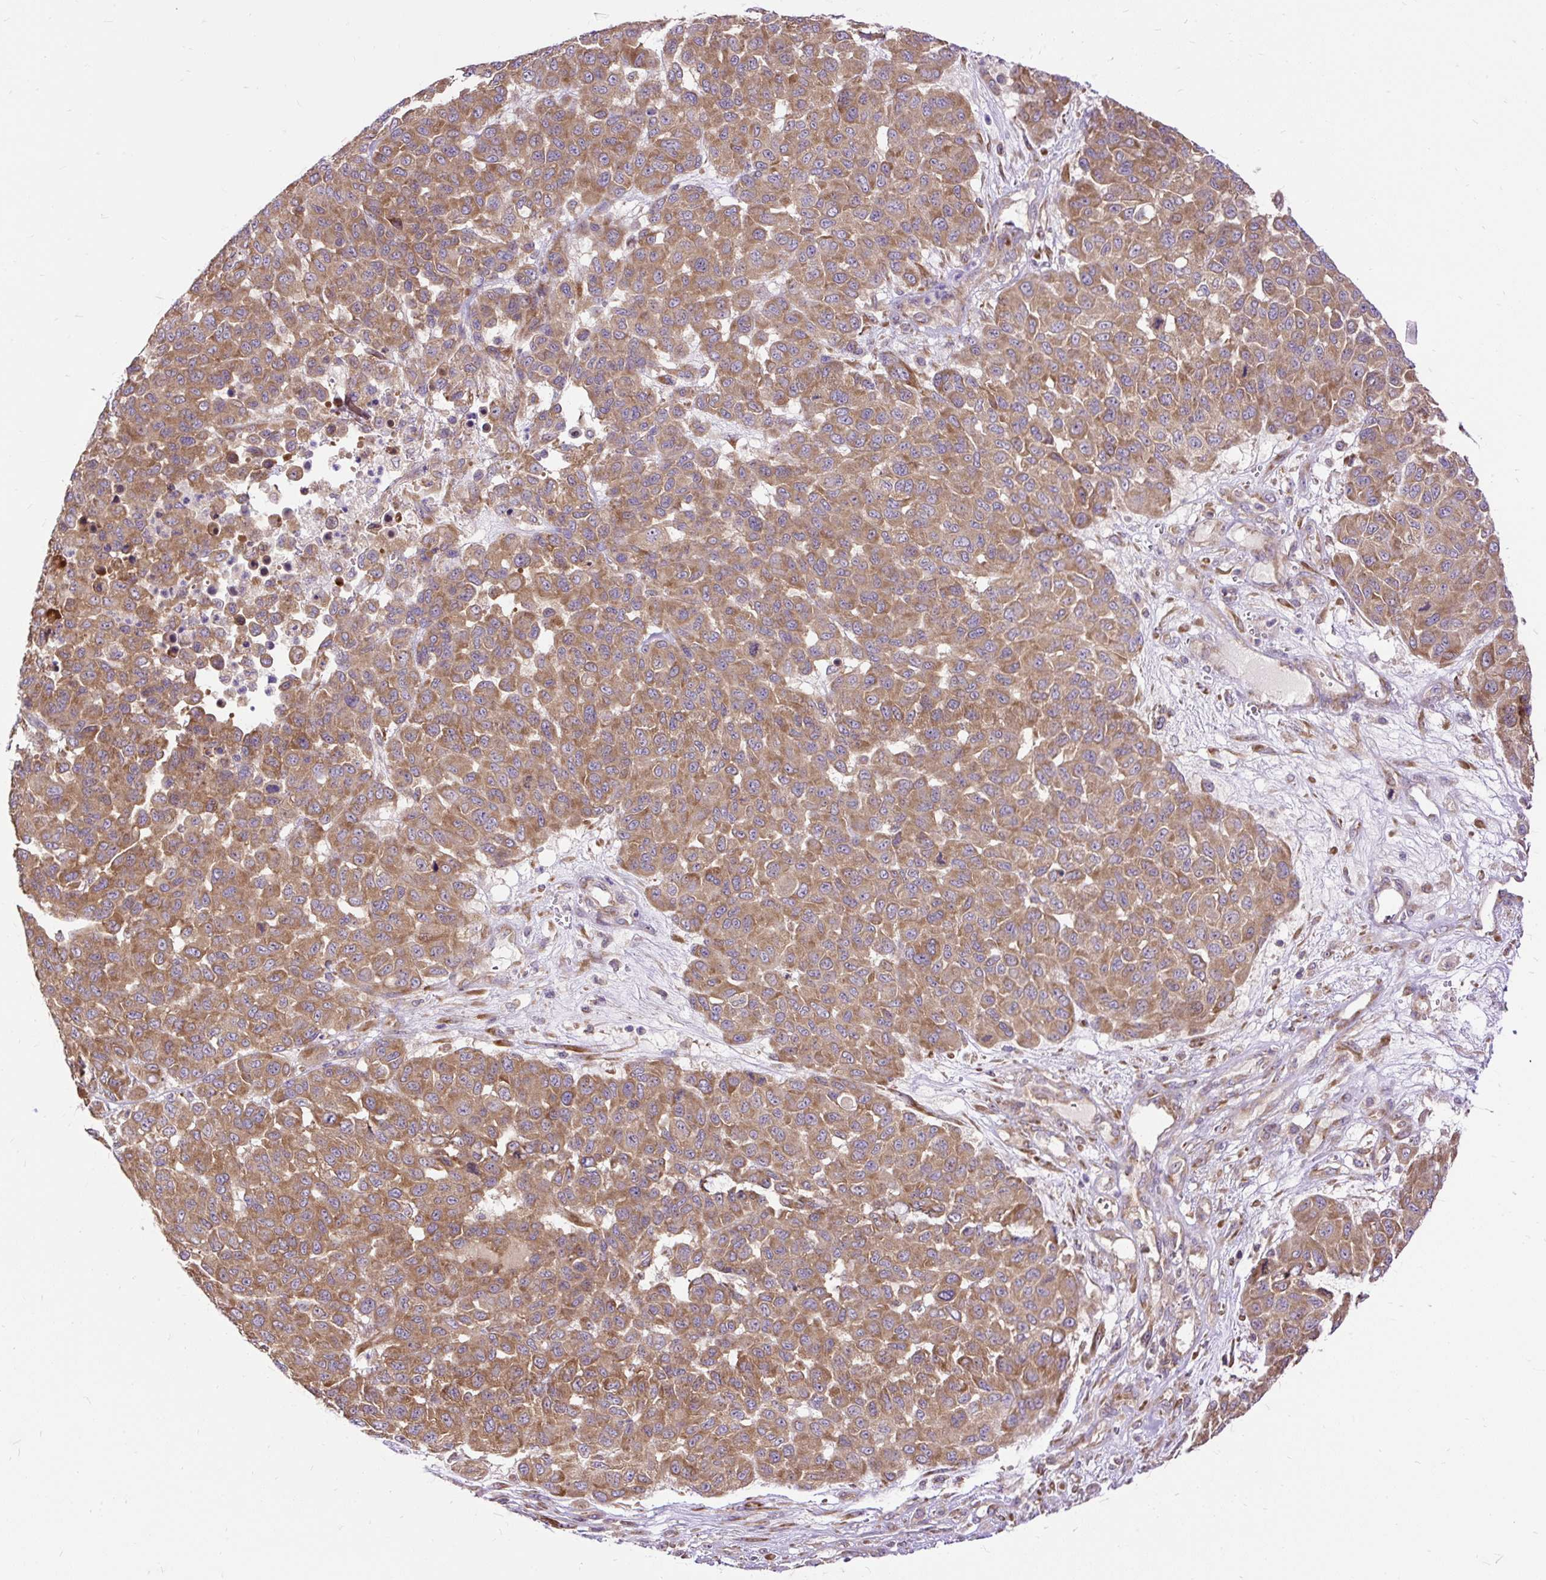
{"staining": {"intensity": "moderate", "quantity": ">75%", "location": "cytoplasmic/membranous"}, "tissue": "melanoma", "cell_type": "Tumor cells", "image_type": "cancer", "snomed": [{"axis": "morphology", "description": "Malignant melanoma, NOS"}, {"axis": "topography", "description": "Skin"}], "caption": "Protein expression analysis of human melanoma reveals moderate cytoplasmic/membranous expression in approximately >75% of tumor cells.", "gene": "RPS5", "patient": {"sex": "male", "age": 62}}